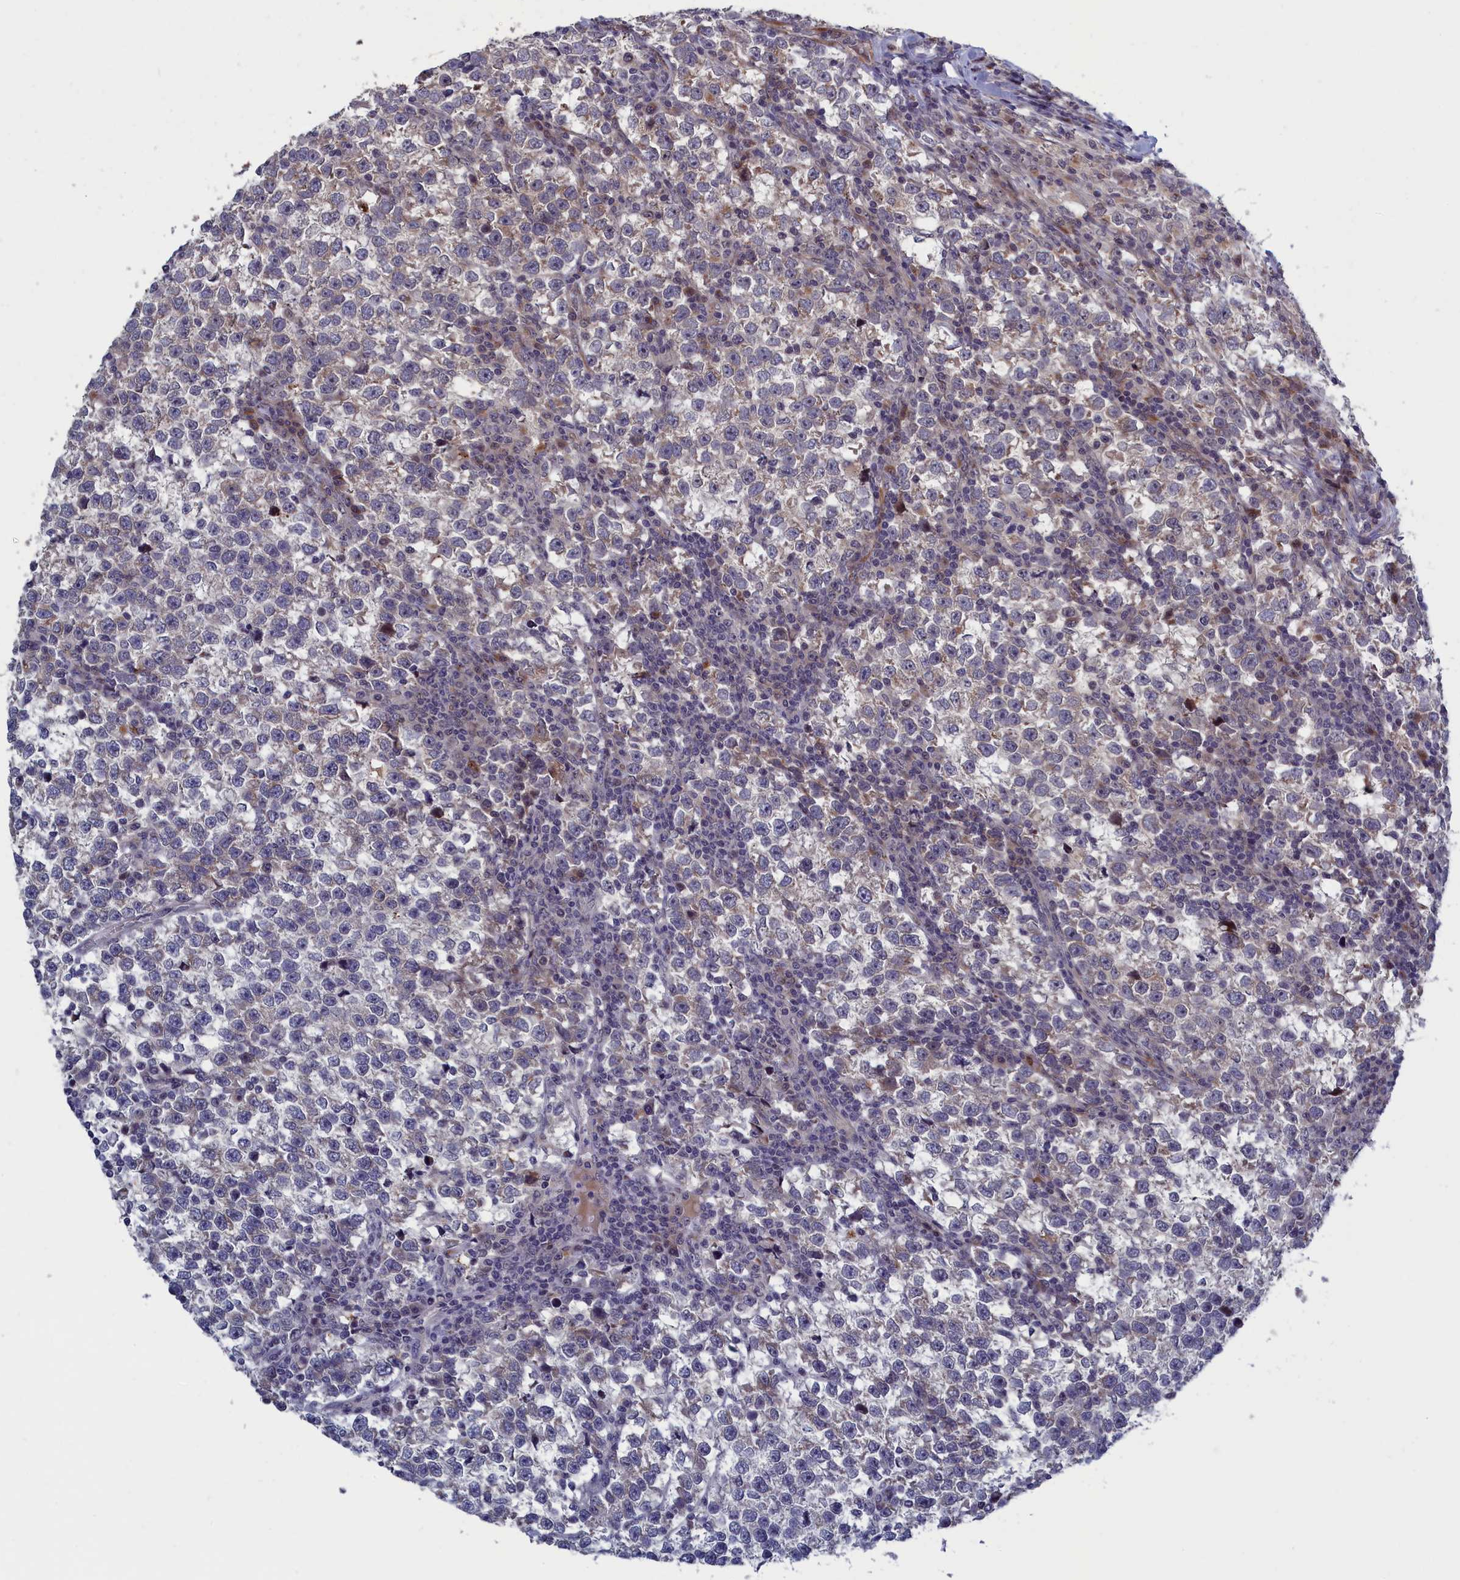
{"staining": {"intensity": "negative", "quantity": "none", "location": "none"}, "tissue": "testis cancer", "cell_type": "Tumor cells", "image_type": "cancer", "snomed": [{"axis": "morphology", "description": "Normal tissue, NOS"}, {"axis": "morphology", "description": "Seminoma, NOS"}, {"axis": "topography", "description": "Testis"}], "caption": "There is no significant expression in tumor cells of testis seminoma.", "gene": "LSG1", "patient": {"sex": "male", "age": 43}}